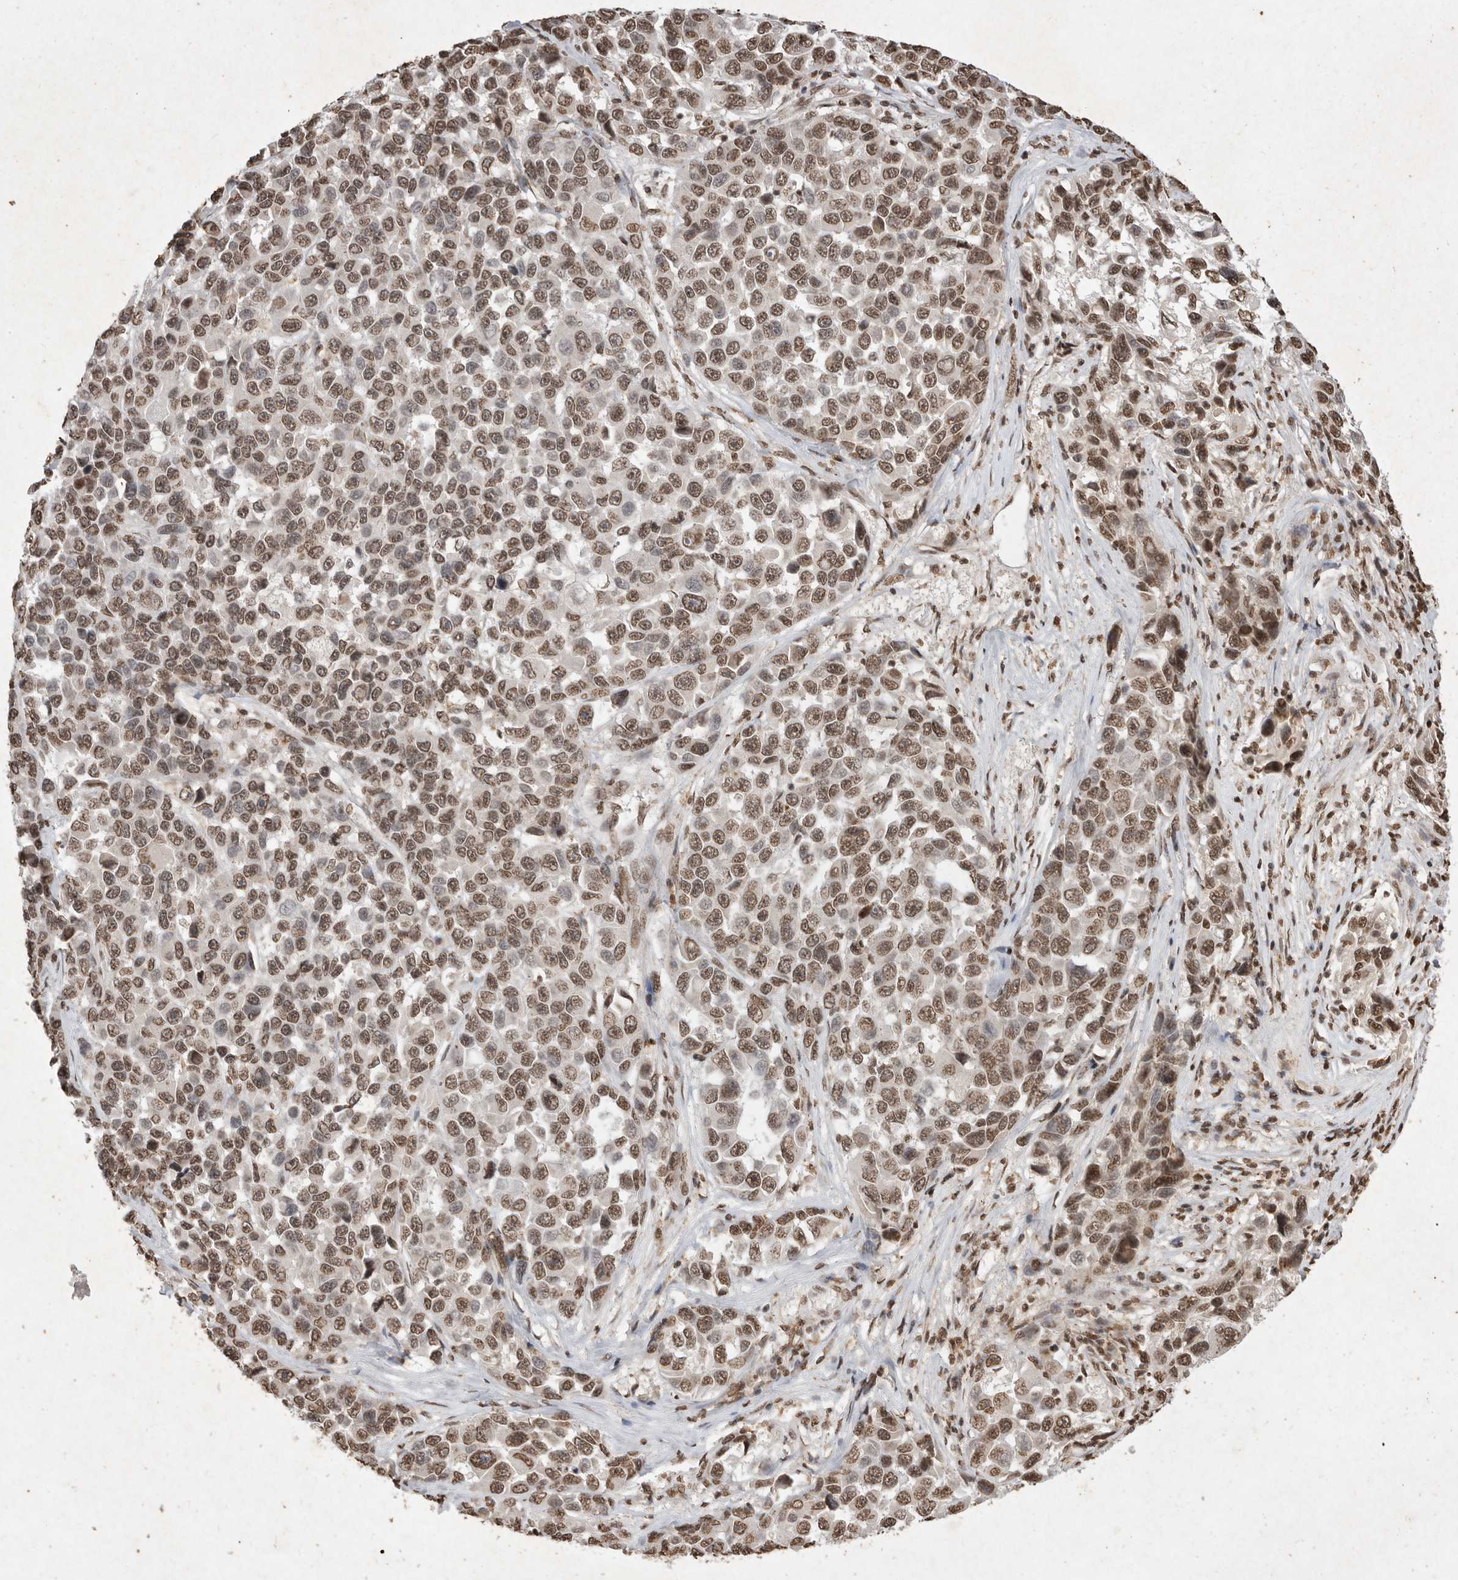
{"staining": {"intensity": "moderate", "quantity": ">75%", "location": "nuclear"}, "tissue": "melanoma", "cell_type": "Tumor cells", "image_type": "cancer", "snomed": [{"axis": "morphology", "description": "Malignant melanoma, NOS"}, {"axis": "topography", "description": "Skin"}], "caption": "Melanoma stained for a protein (brown) exhibits moderate nuclear positive expression in about >75% of tumor cells.", "gene": "NKX3-2", "patient": {"sex": "male", "age": 53}}